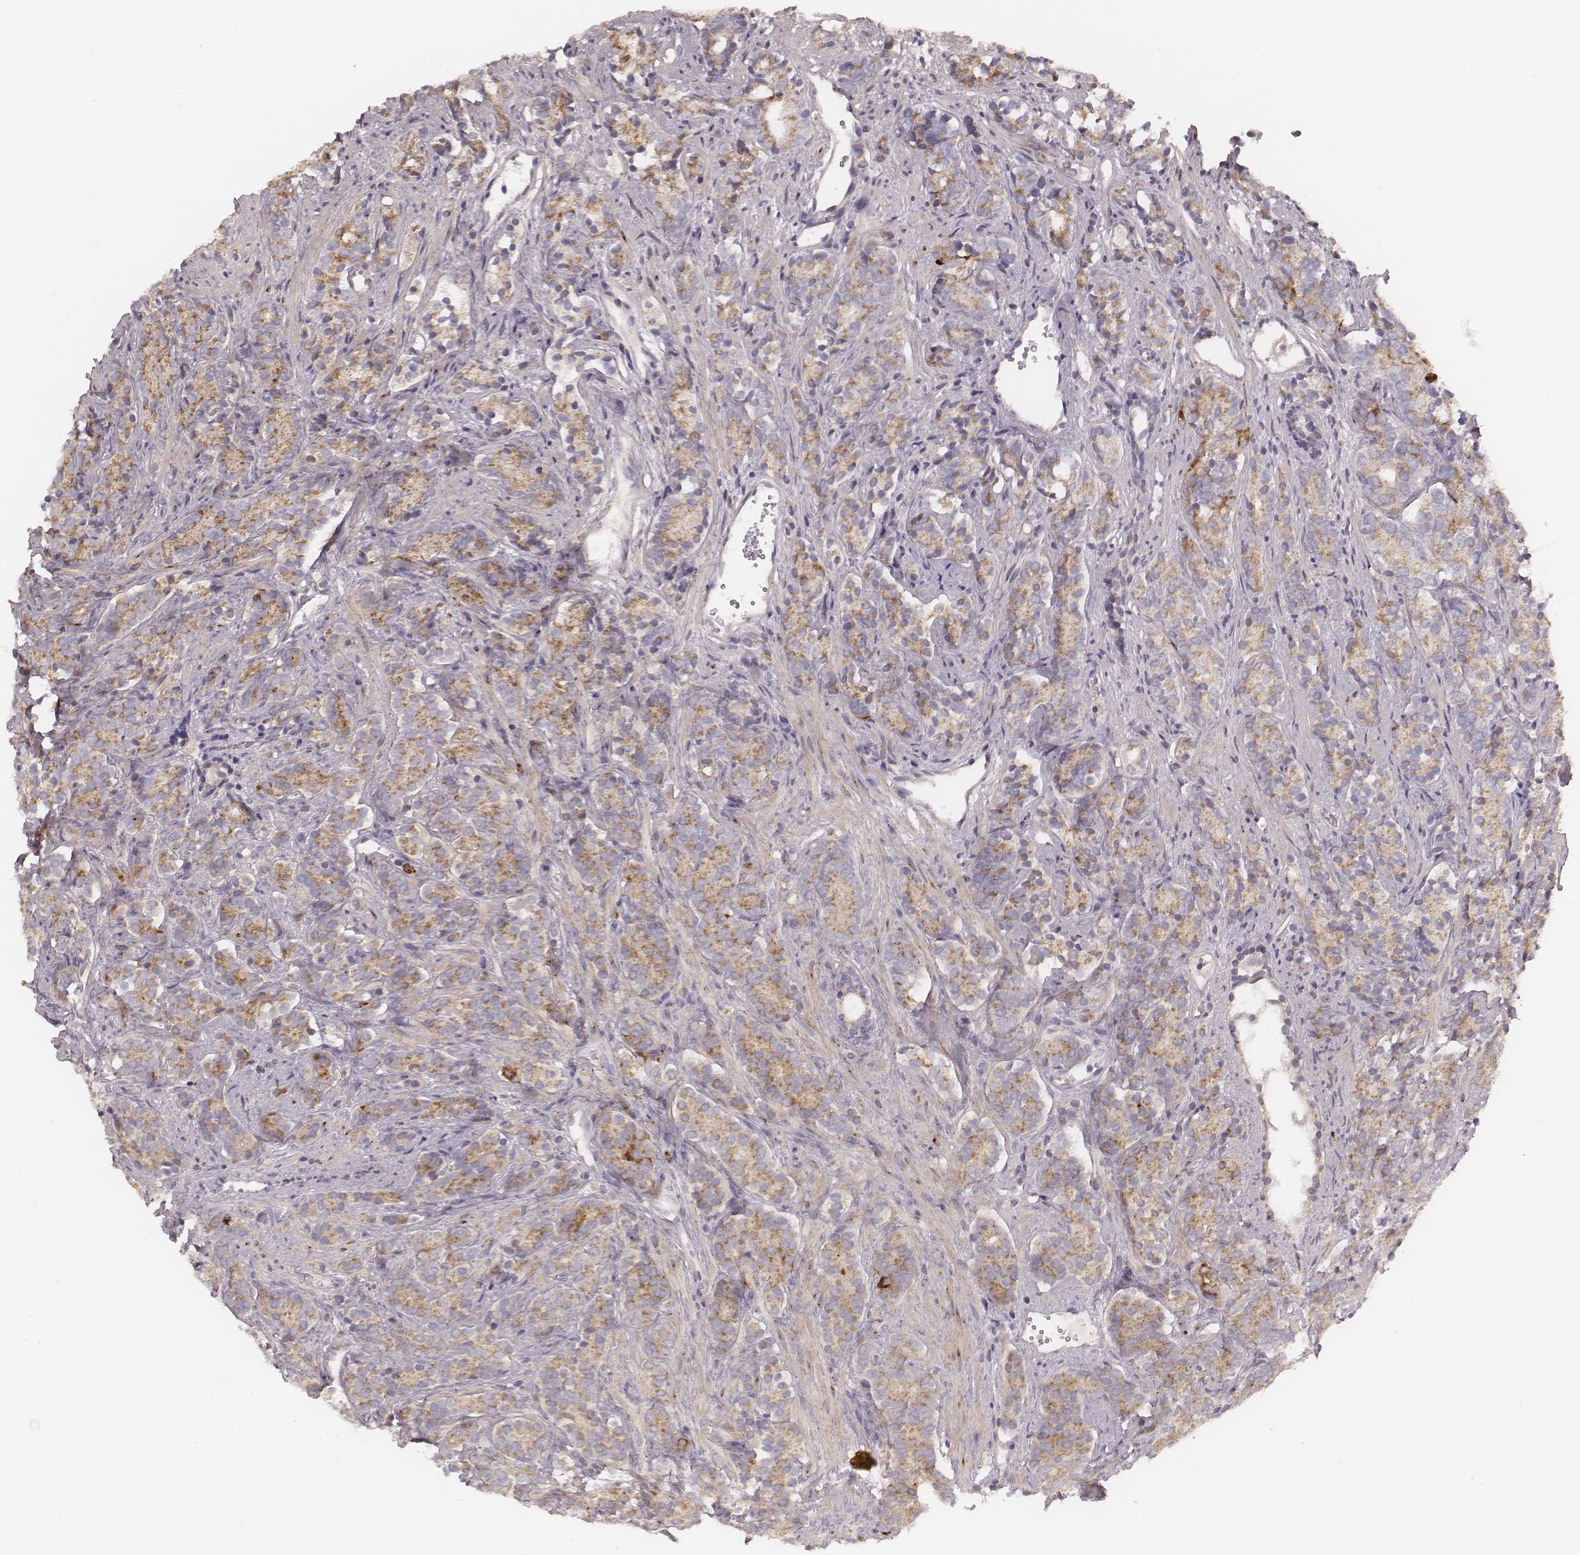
{"staining": {"intensity": "moderate", "quantity": ">75%", "location": "cytoplasmic/membranous"}, "tissue": "prostate cancer", "cell_type": "Tumor cells", "image_type": "cancer", "snomed": [{"axis": "morphology", "description": "Adenocarcinoma, High grade"}, {"axis": "topography", "description": "Prostate"}], "caption": "IHC image of neoplastic tissue: human prostate adenocarcinoma (high-grade) stained using immunohistochemistry exhibits medium levels of moderate protein expression localized specifically in the cytoplasmic/membranous of tumor cells, appearing as a cytoplasmic/membranous brown color.", "gene": "ABCA7", "patient": {"sex": "male", "age": 84}}